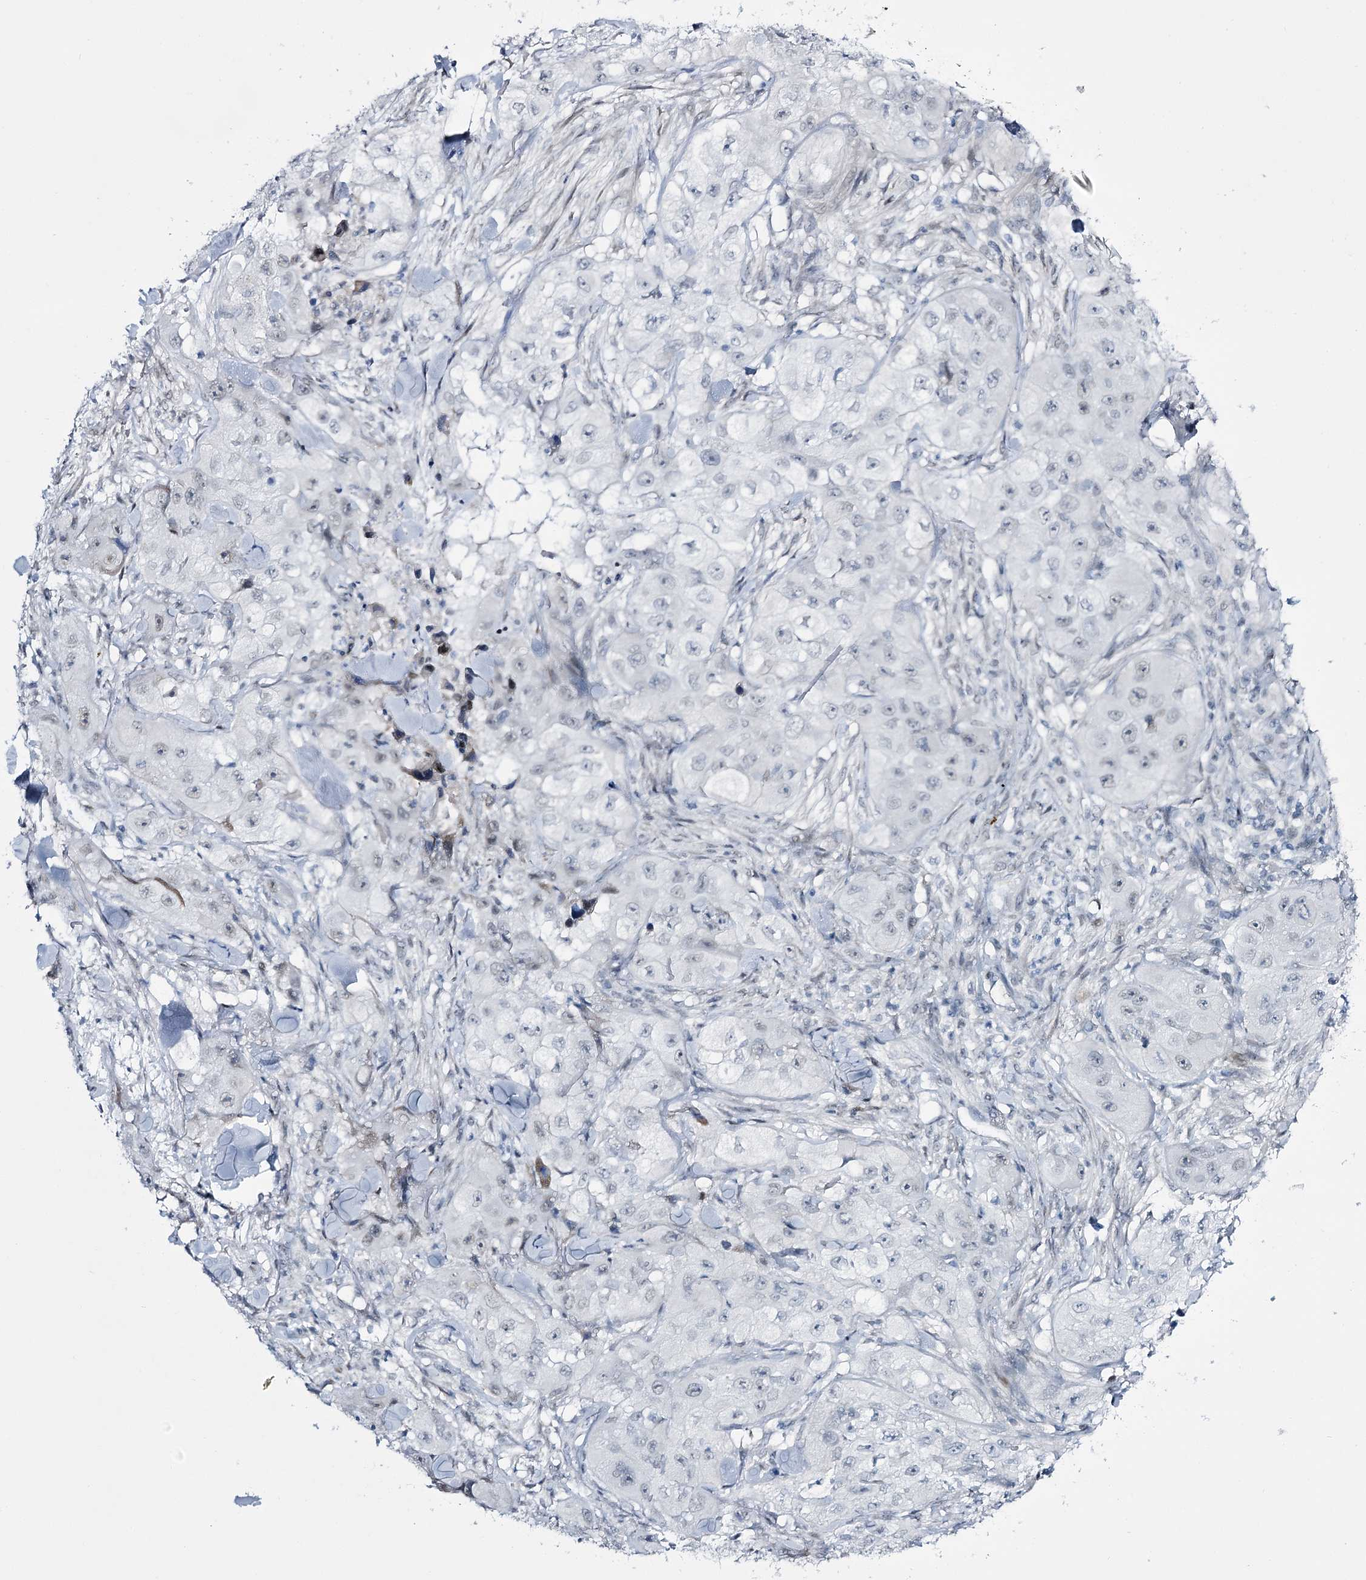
{"staining": {"intensity": "negative", "quantity": "none", "location": "none"}, "tissue": "skin cancer", "cell_type": "Tumor cells", "image_type": "cancer", "snomed": [{"axis": "morphology", "description": "Squamous cell carcinoma, NOS"}, {"axis": "topography", "description": "Skin"}, {"axis": "topography", "description": "Subcutis"}], "caption": "This is an IHC image of skin cancer. There is no staining in tumor cells.", "gene": "RBM15B", "patient": {"sex": "male", "age": 73}}